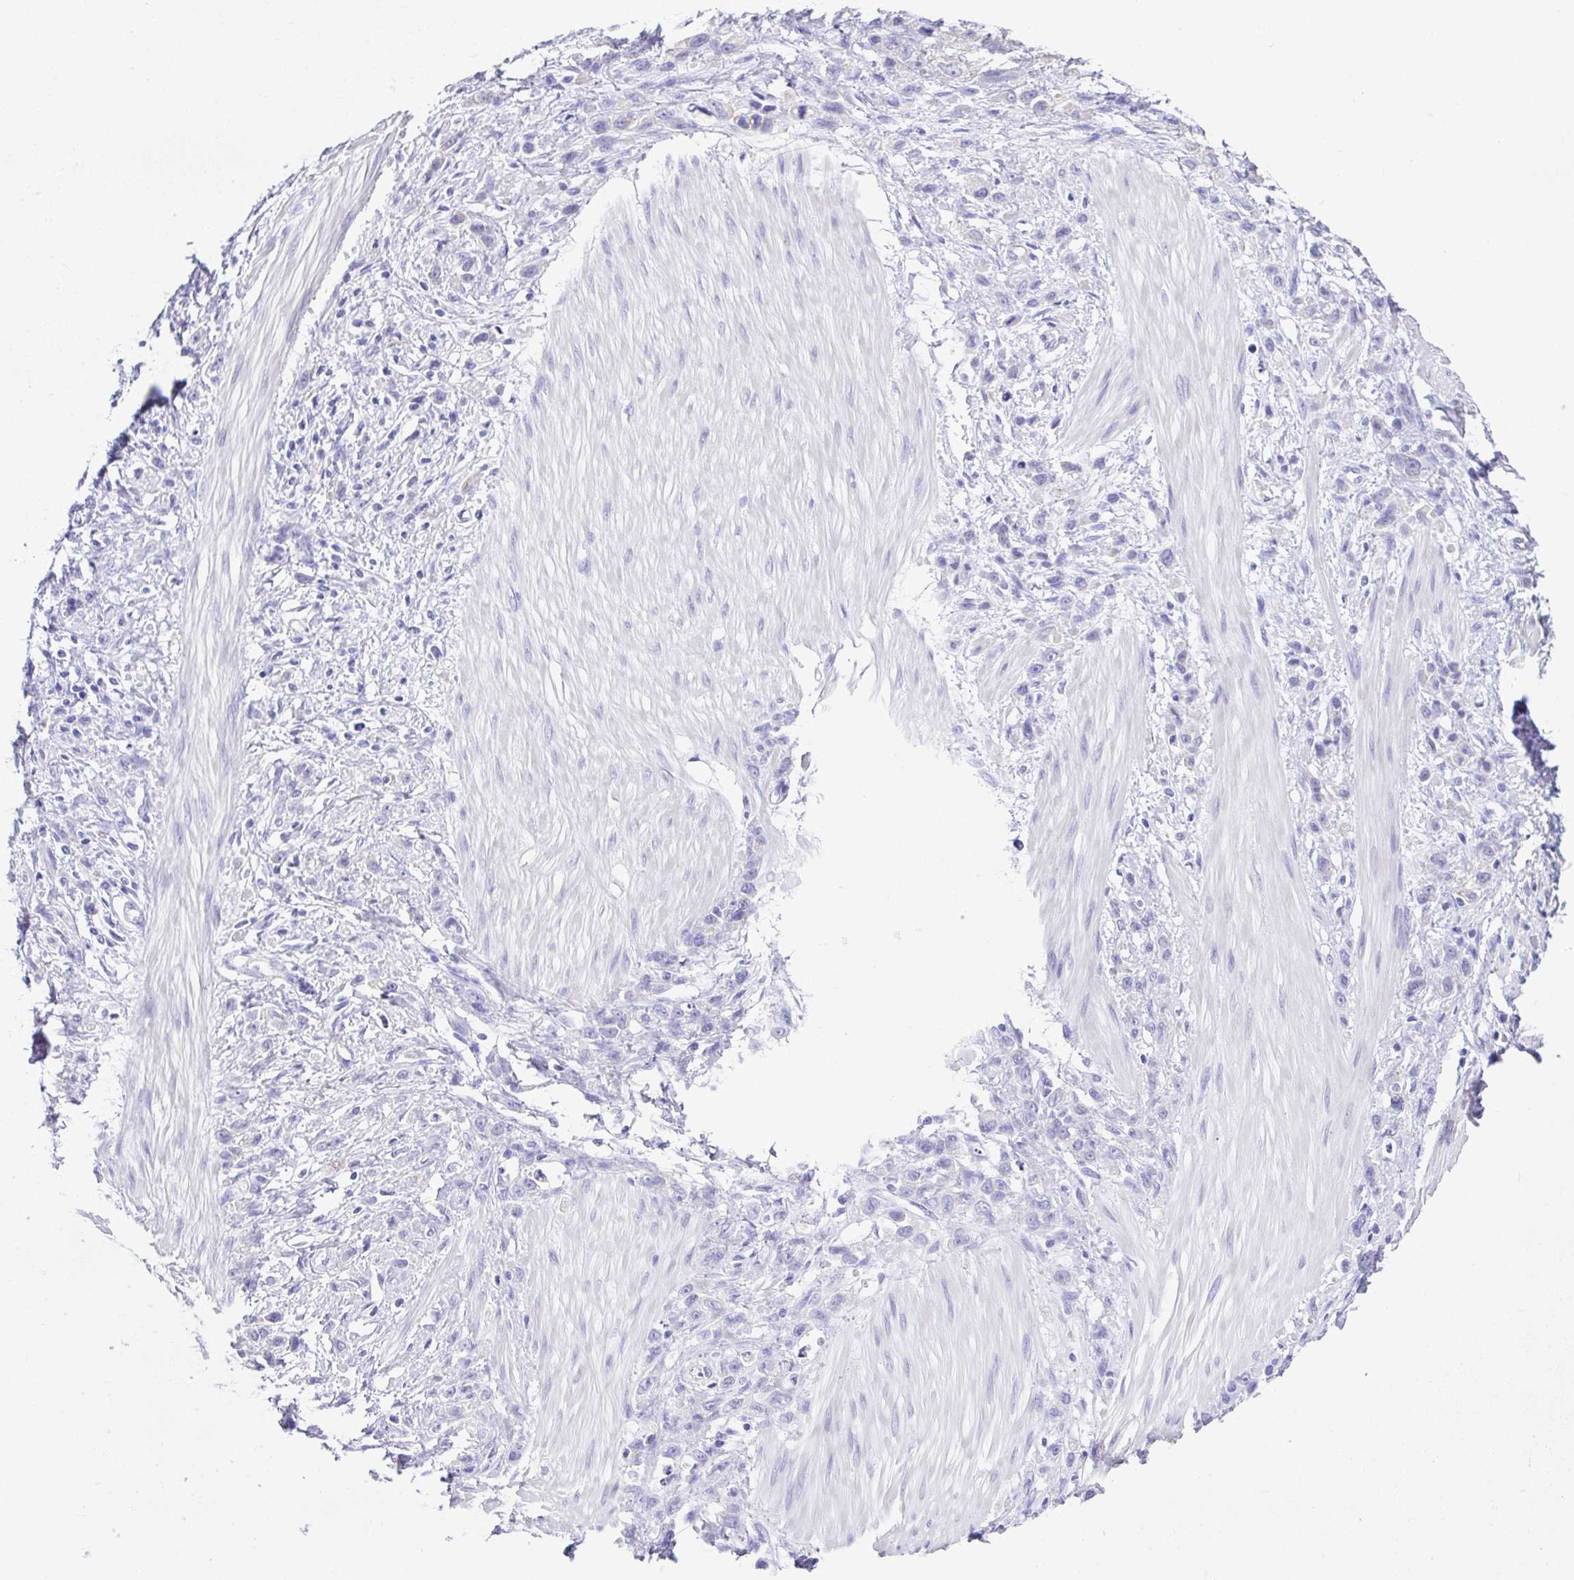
{"staining": {"intensity": "negative", "quantity": "none", "location": "none"}, "tissue": "stomach cancer", "cell_type": "Tumor cells", "image_type": "cancer", "snomed": [{"axis": "morphology", "description": "Adenocarcinoma, NOS"}, {"axis": "topography", "description": "Stomach"}], "caption": "Histopathology image shows no significant protein positivity in tumor cells of adenocarcinoma (stomach). The staining is performed using DAB (3,3'-diaminobenzidine) brown chromogen with nuclei counter-stained in using hematoxylin.", "gene": "CYP11A1", "patient": {"sex": "male", "age": 47}}